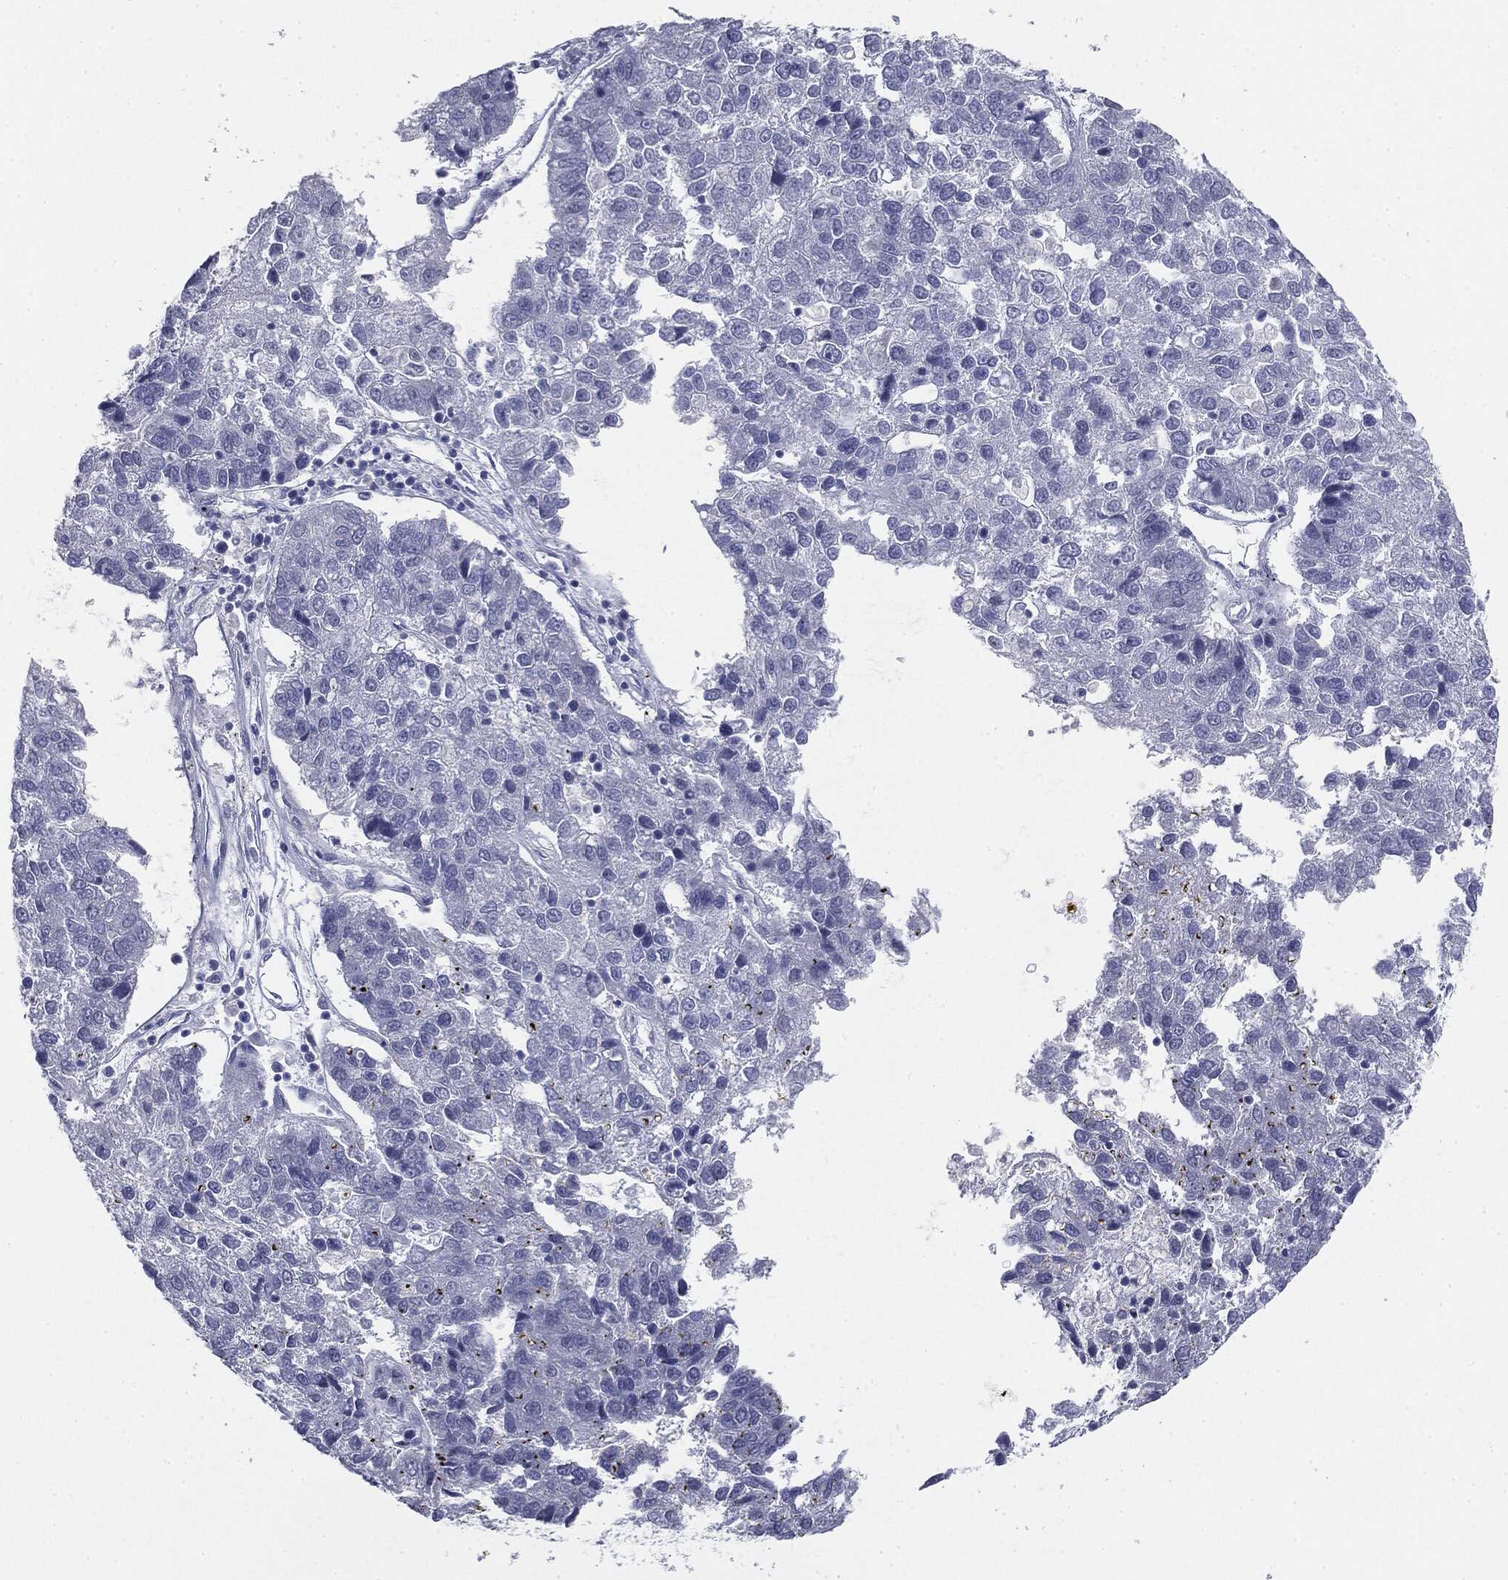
{"staining": {"intensity": "negative", "quantity": "none", "location": "none"}, "tissue": "pancreatic cancer", "cell_type": "Tumor cells", "image_type": "cancer", "snomed": [{"axis": "morphology", "description": "Adenocarcinoma, NOS"}, {"axis": "topography", "description": "Pancreas"}], "caption": "Immunohistochemistry (IHC) of adenocarcinoma (pancreatic) demonstrates no expression in tumor cells.", "gene": "CGB1", "patient": {"sex": "female", "age": 61}}